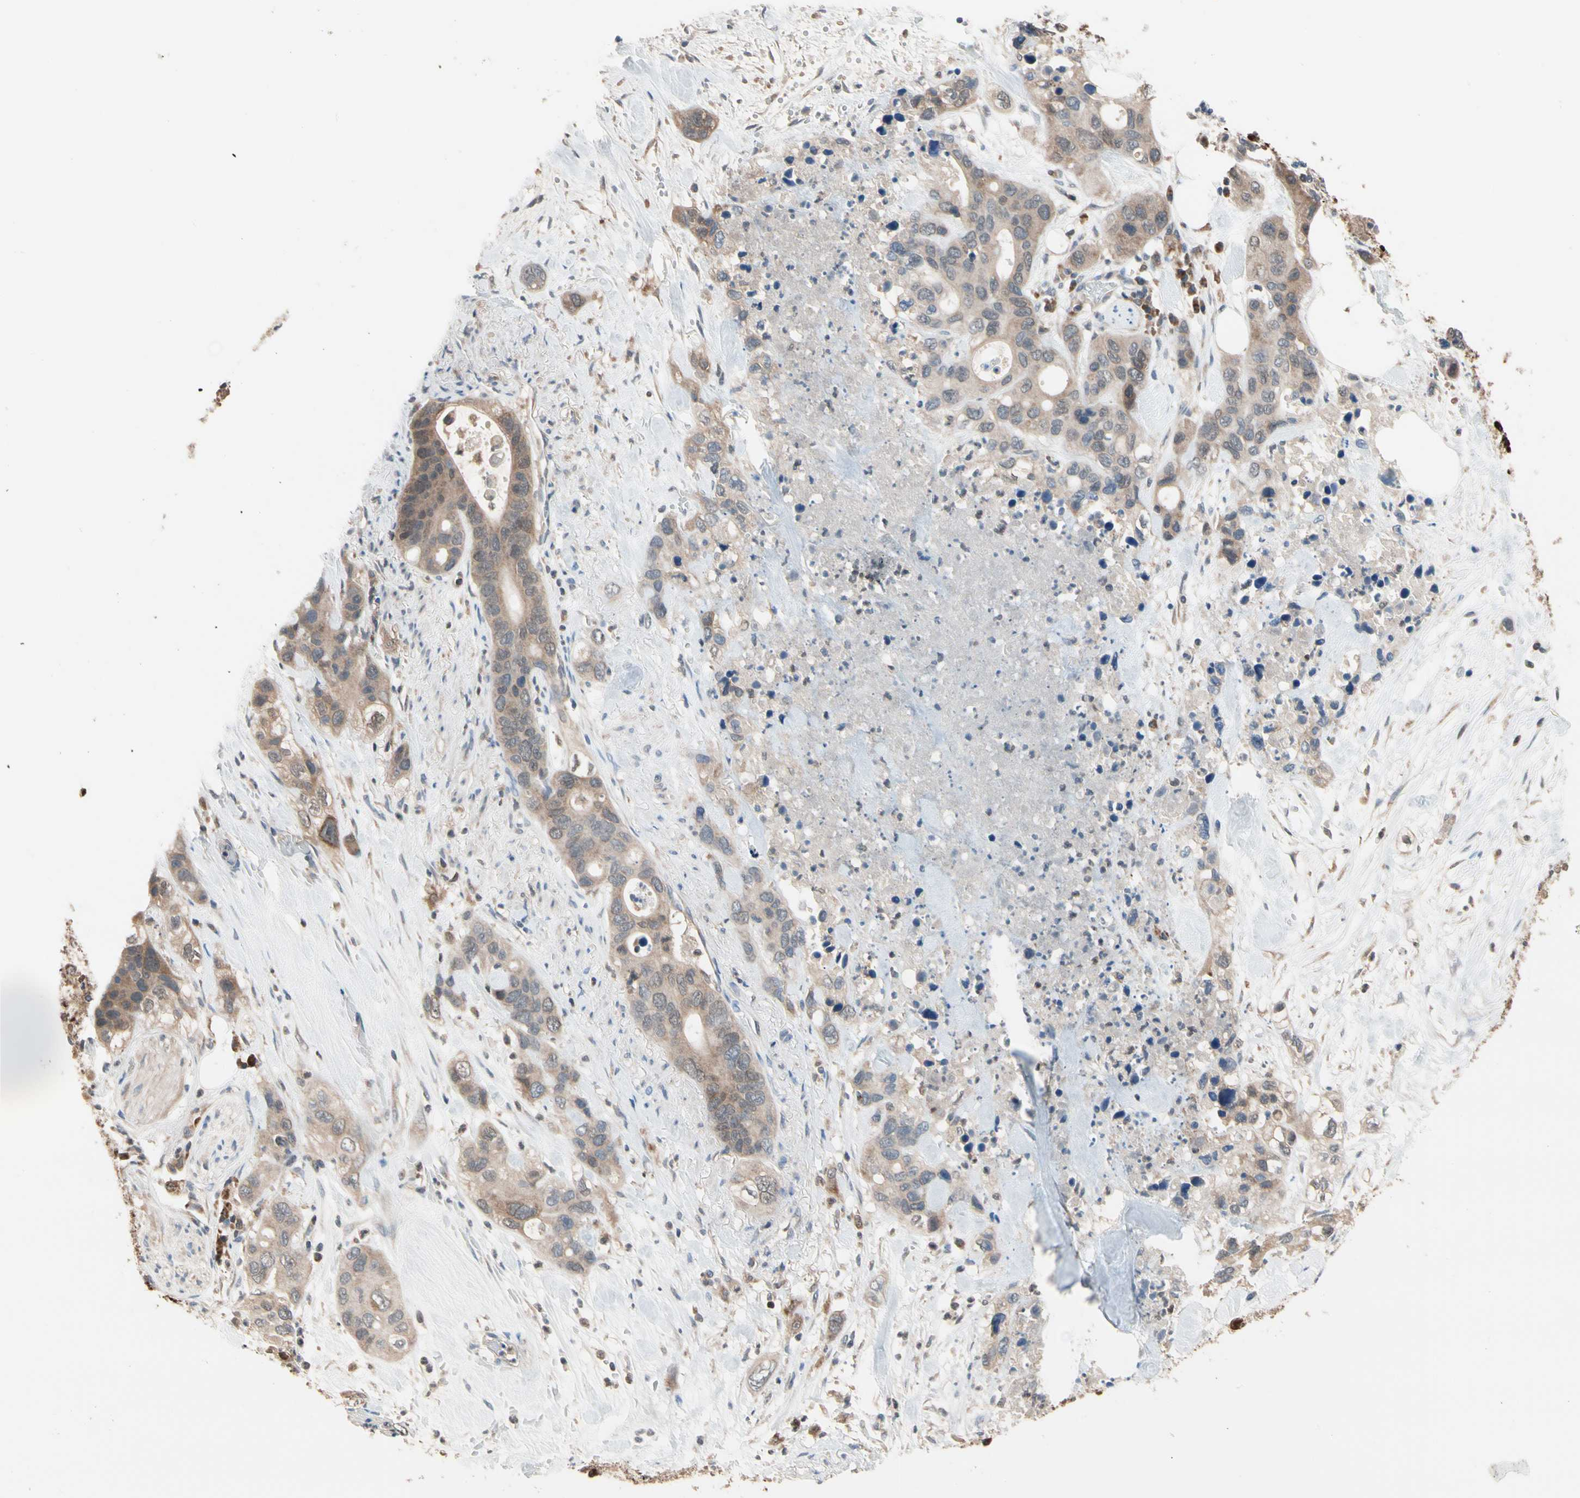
{"staining": {"intensity": "moderate", "quantity": "25%-75%", "location": "cytoplasmic/membranous"}, "tissue": "pancreatic cancer", "cell_type": "Tumor cells", "image_type": "cancer", "snomed": [{"axis": "morphology", "description": "Adenocarcinoma, NOS"}, {"axis": "topography", "description": "Pancreas"}], "caption": "A histopathology image of pancreatic cancer (adenocarcinoma) stained for a protein demonstrates moderate cytoplasmic/membranous brown staining in tumor cells.", "gene": "MTHFS", "patient": {"sex": "female", "age": 71}}